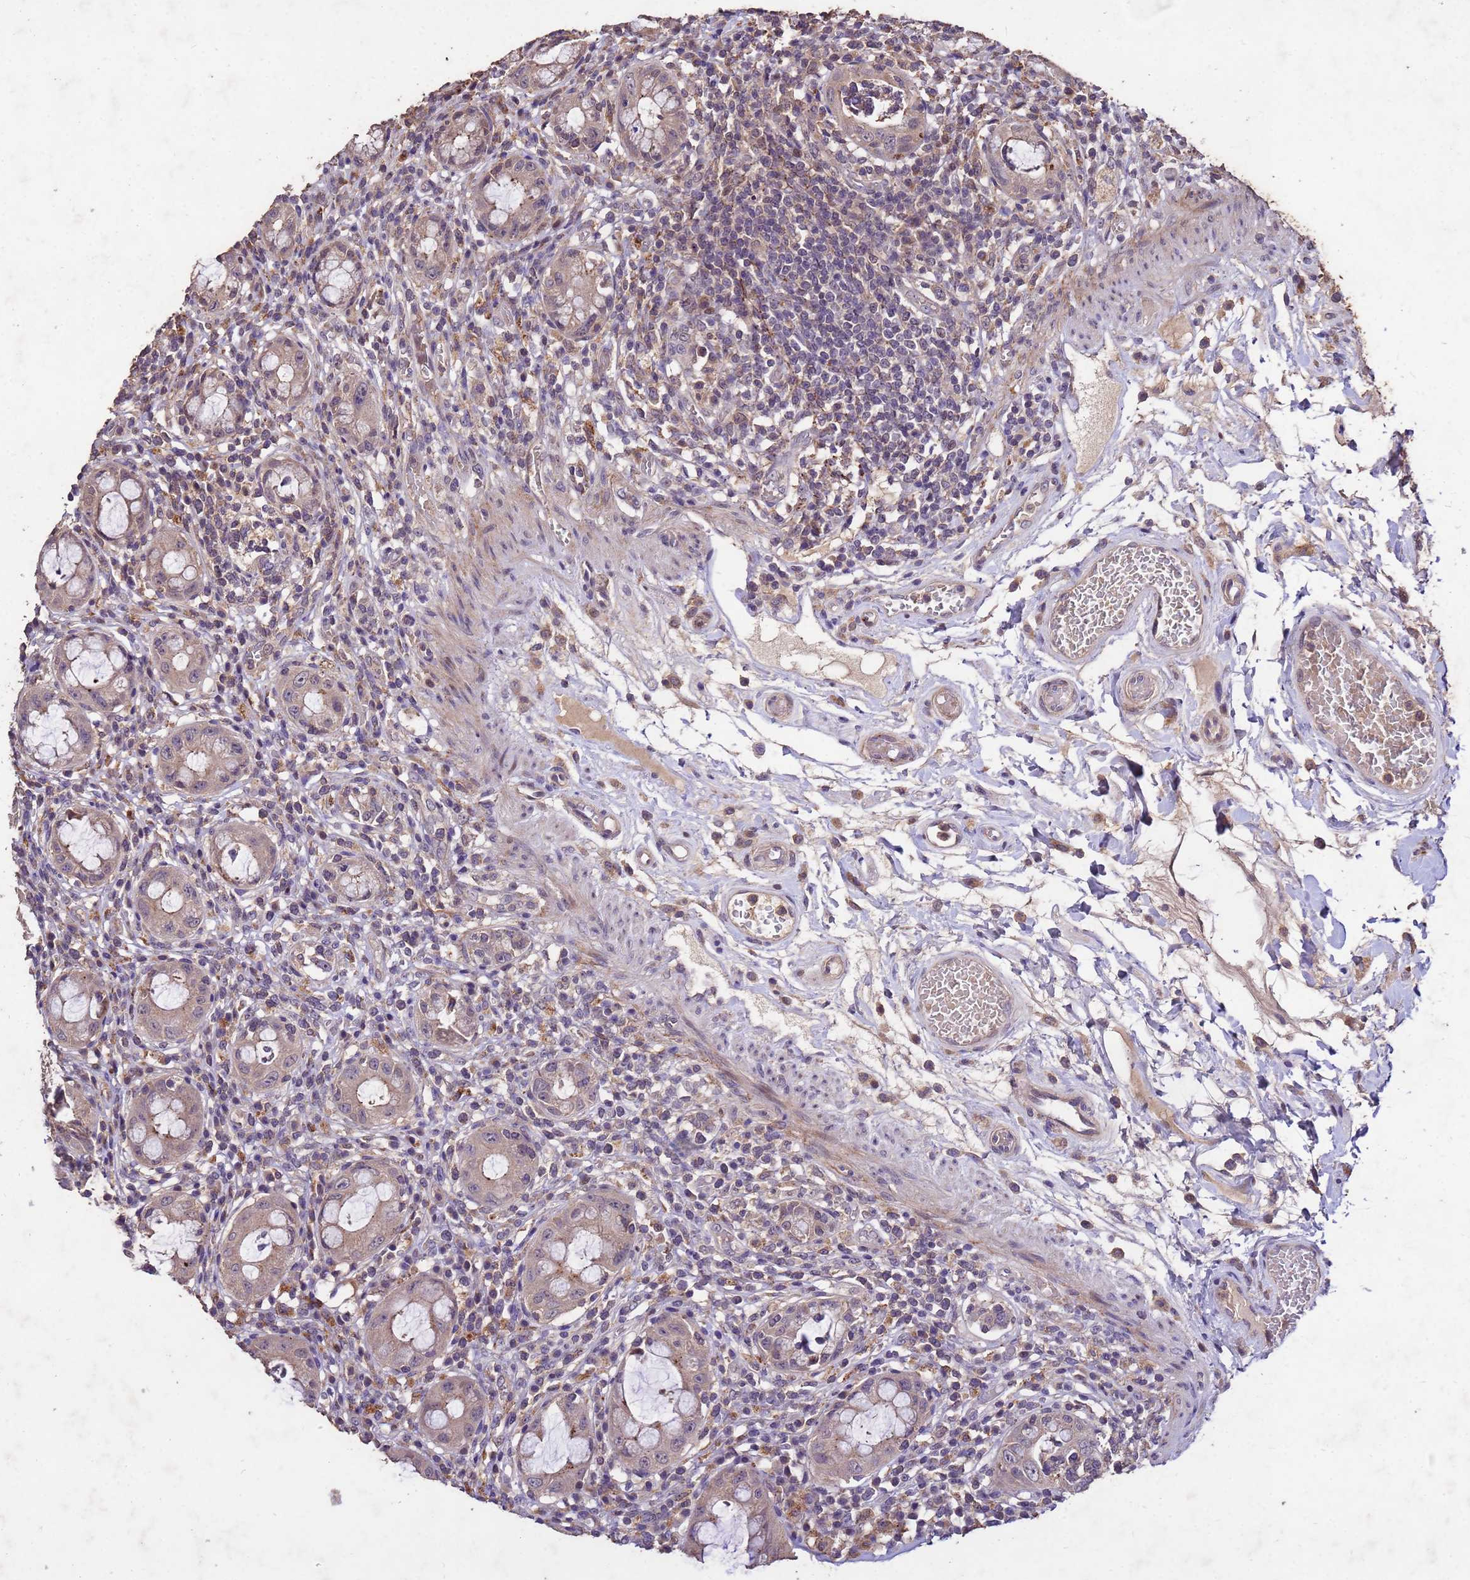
{"staining": {"intensity": "moderate", "quantity": ">75%", "location": "cytoplasmic/membranous,nuclear"}, "tissue": "rectum", "cell_type": "Glandular cells", "image_type": "normal", "snomed": [{"axis": "morphology", "description": "Normal tissue, NOS"}, {"axis": "topography", "description": "Rectum"}], "caption": "Brown immunohistochemical staining in benign human rectum reveals moderate cytoplasmic/membranous,nuclear staining in about >75% of glandular cells. The staining was performed using DAB, with brown indicating positive protein expression. Nuclei are stained blue with hematoxylin.", "gene": "TOR4A", "patient": {"sex": "female", "age": 57}}